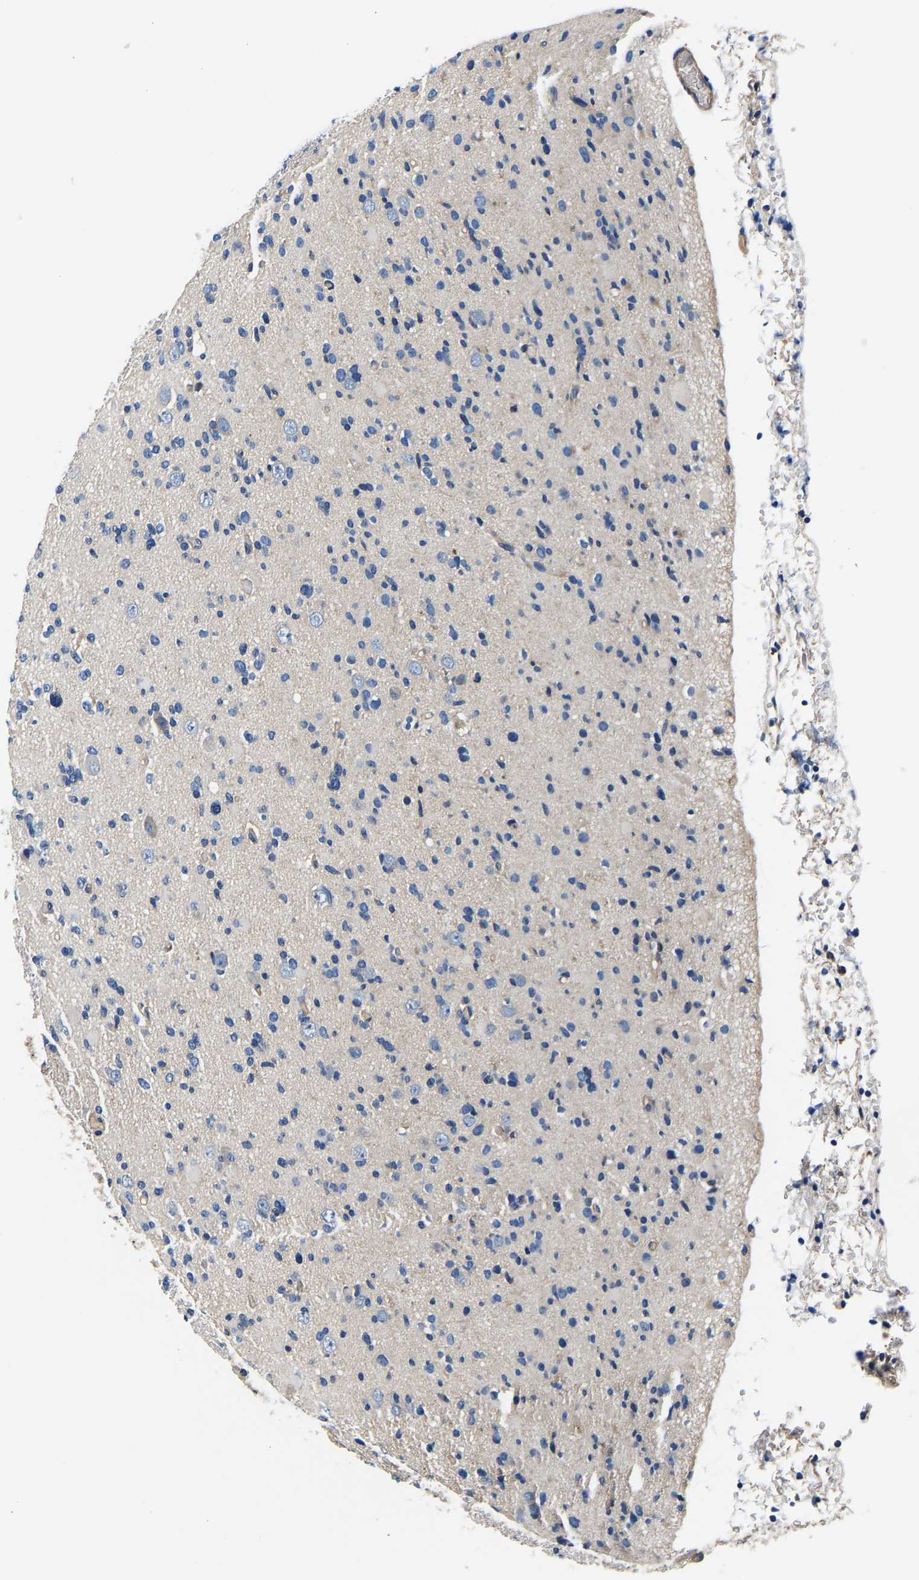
{"staining": {"intensity": "negative", "quantity": "none", "location": "none"}, "tissue": "glioma", "cell_type": "Tumor cells", "image_type": "cancer", "snomed": [{"axis": "morphology", "description": "Glioma, malignant, Low grade"}, {"axis": "topography", "description": "Brain"}], "caption": "The histopathology image shows no significant staining in tumor cells of glioma.", "gene": "SH3GLB1", "patient": {"sex": "female", "age": 22}}